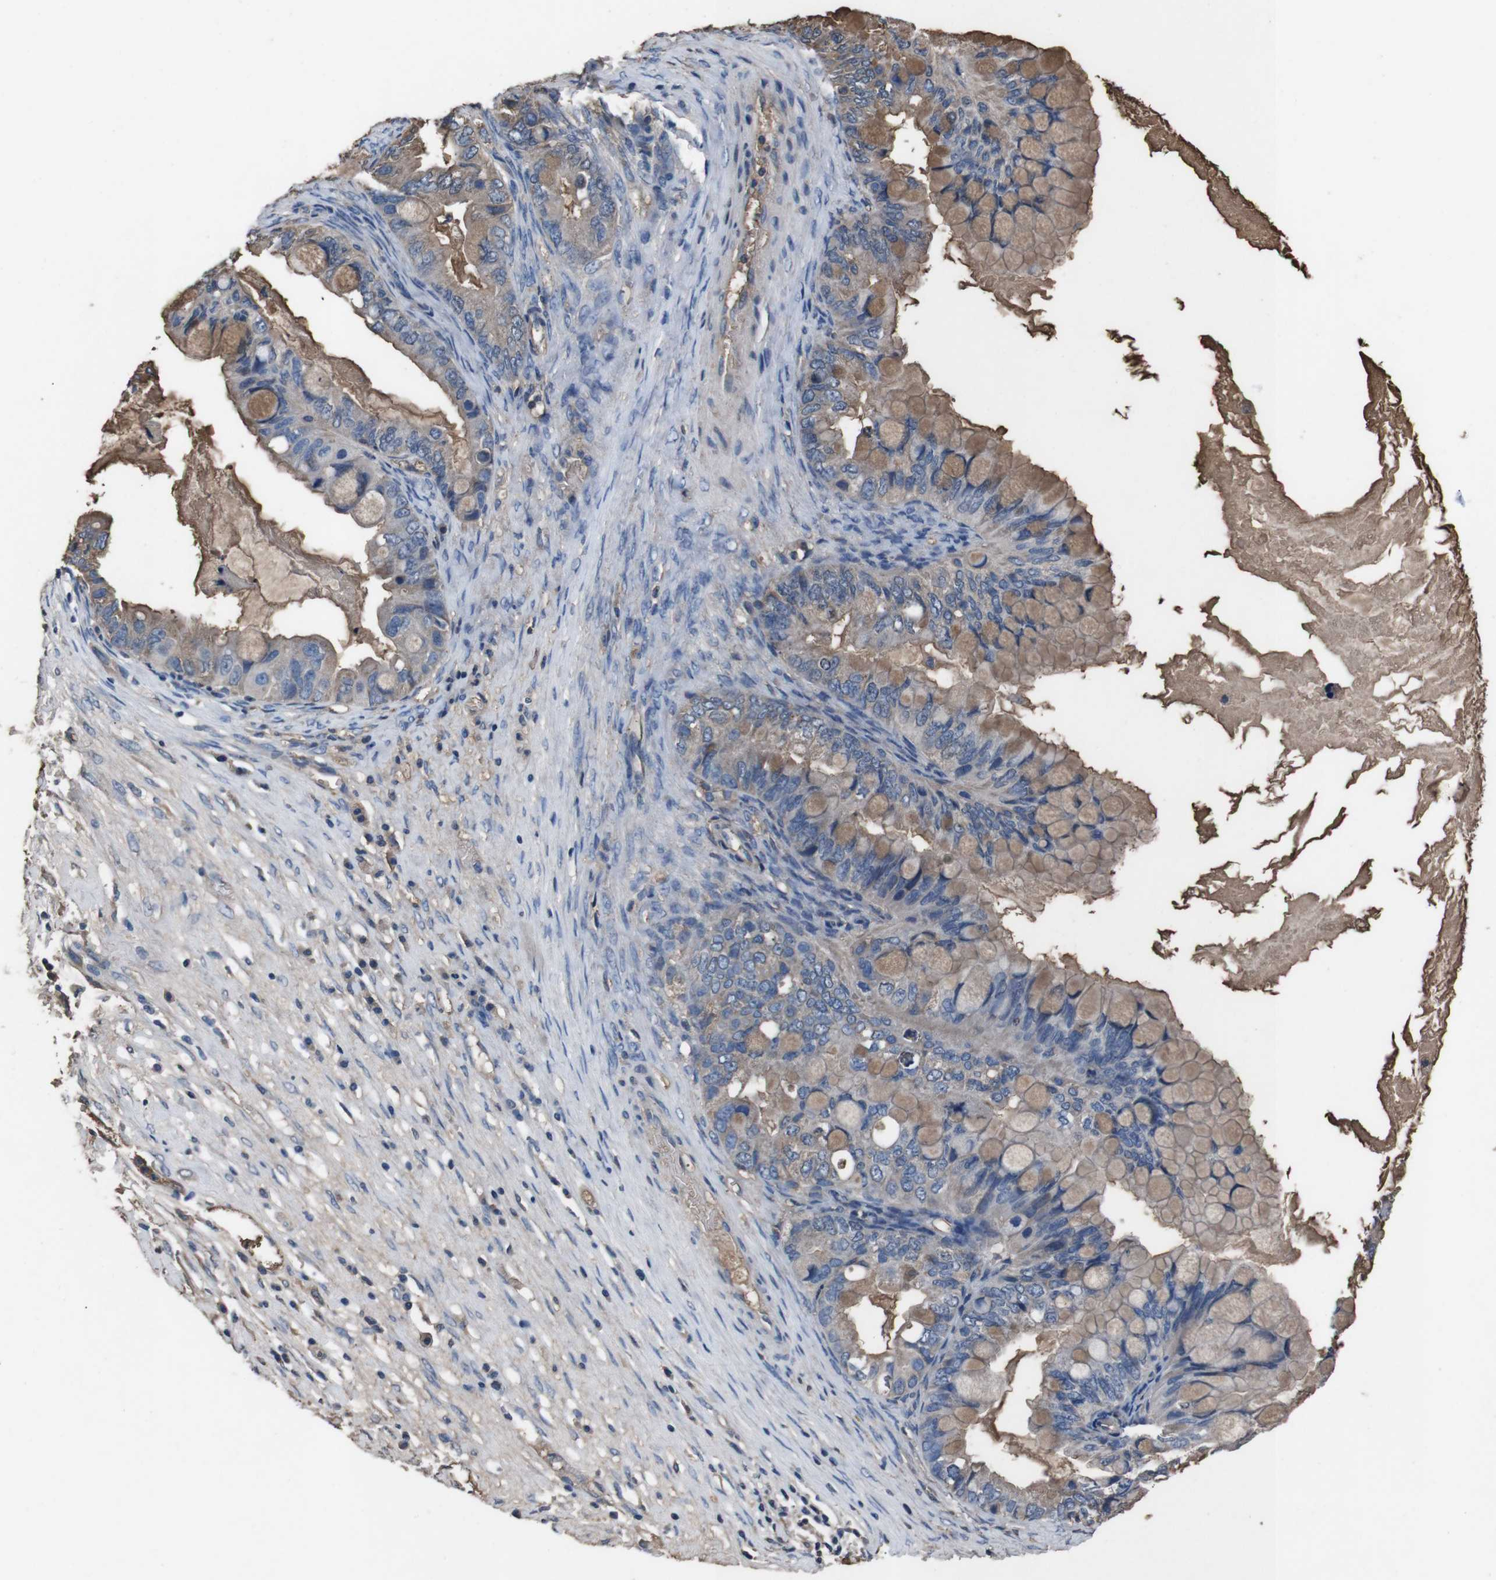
{"staining": {"intensity": "weak", "quantity": "25%-75%", "location": "cytoplasmic/membranous"}, "tissue": "ovarian cancer", "cell_type": "Tumor cells", "image_type": "cancer", "snomed": [{"axis": "morphology", "description": "Cystadenocarcinoma, mucinous, NOS"}, {"axis": "topography", "description": "Ovary"}], "caption": "Immunohistochemical staining of human ovarian cancer (mucinous cystadenocarcinoma) displays low levels of weak cytoplasmic/membranous expression in approximately 25%-75% of tumor cells.", "gene": "LEP", "patient": {"sex": "female", "age": 80}}